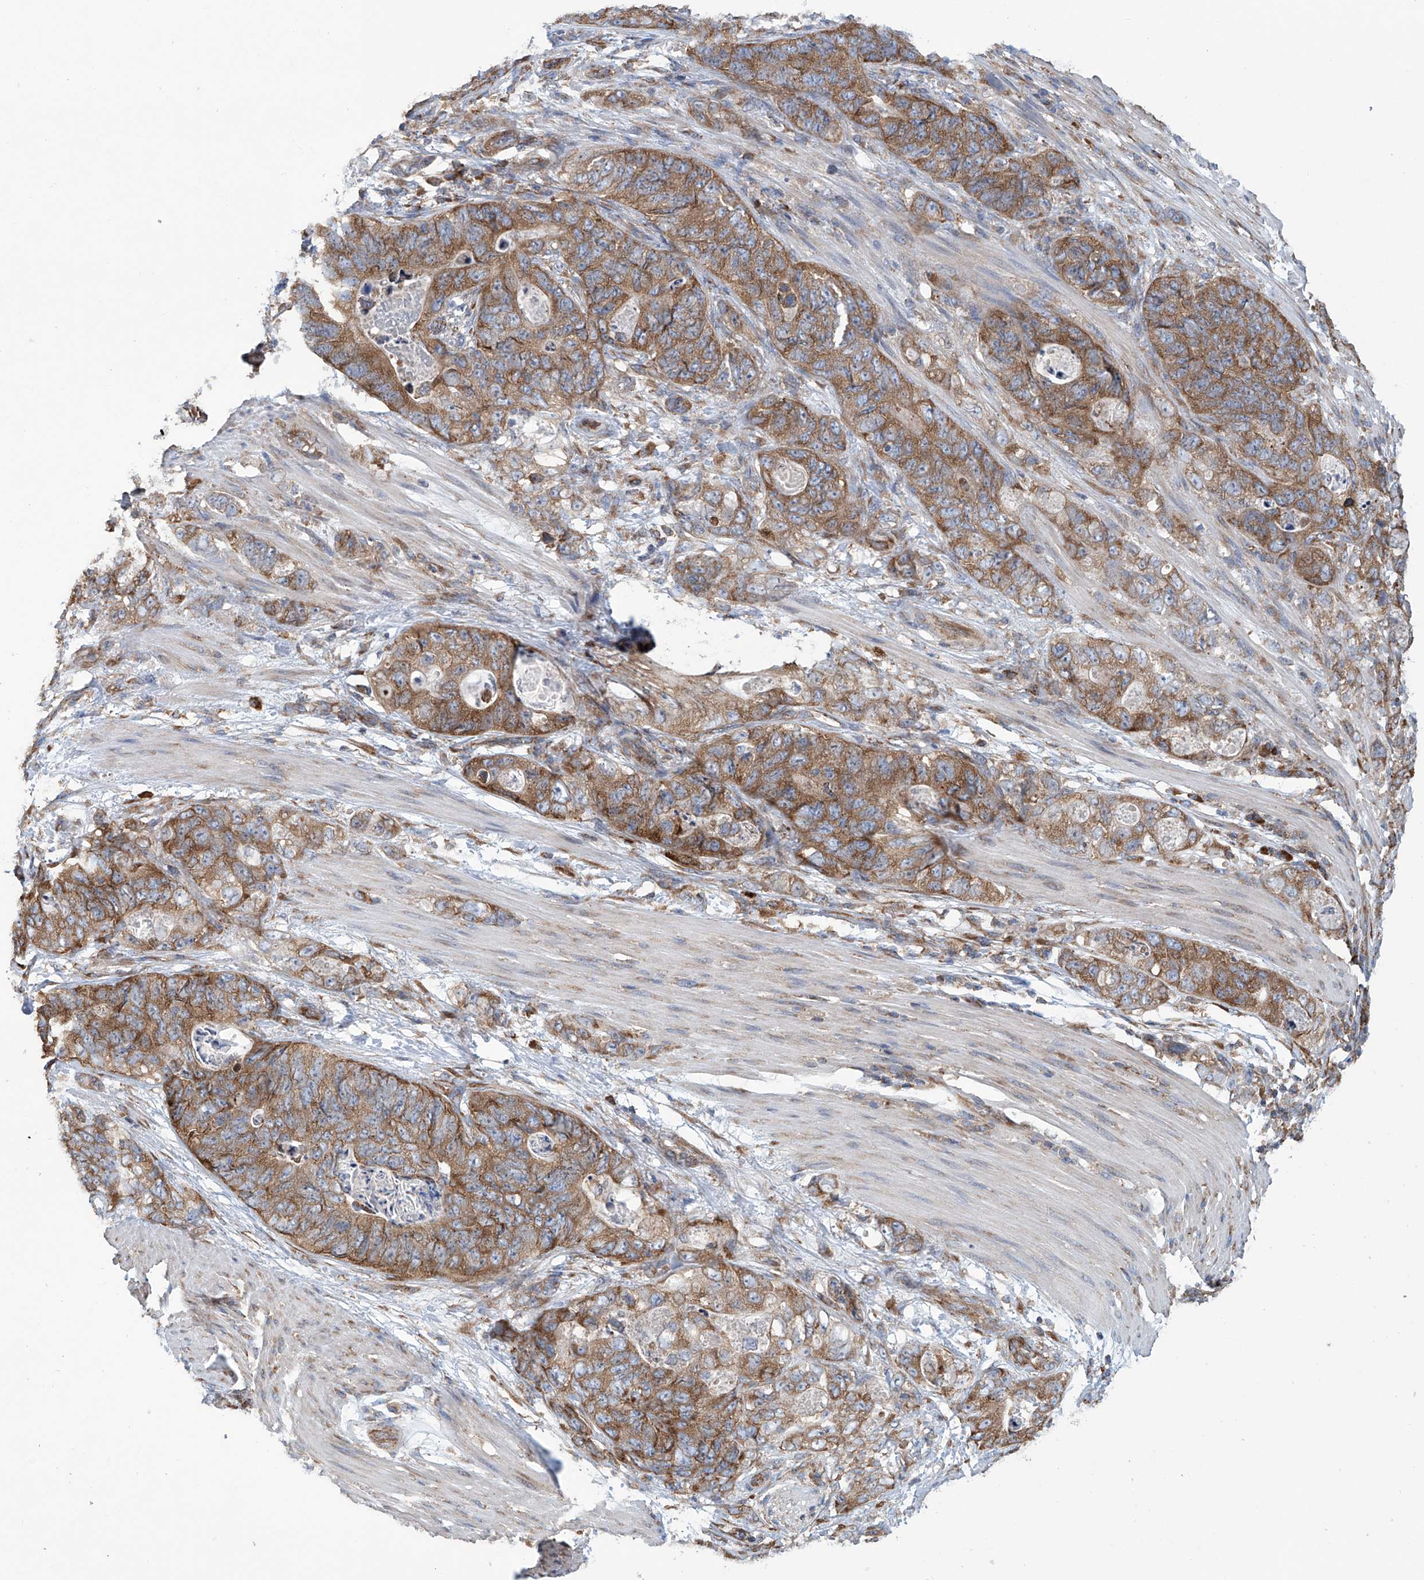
{"staining": {"intensity": "moderate", "quantity": ">75%", "location": "cytoplasmic/membranous"}, "tissue": "stomach cancer", "cell_type": "Tumor cells", "image_type": "cancer", "snomed": [{"axis": "morphology", "description": "Normal tissue, NOS"}, {"axis": "morphology", "description": "Adenocarcinoma, NOS"}, {"axis": "topography", "description": "Stomach"}], "caption": "Protein staining of stomach cancer tissue reveals moderate cytoplasmic/membranous expression in about >75% of tumor cells. Nuclei are stained in blue.", "gene": "SENP2", "patient": {"sex": "female", "age": 89}}